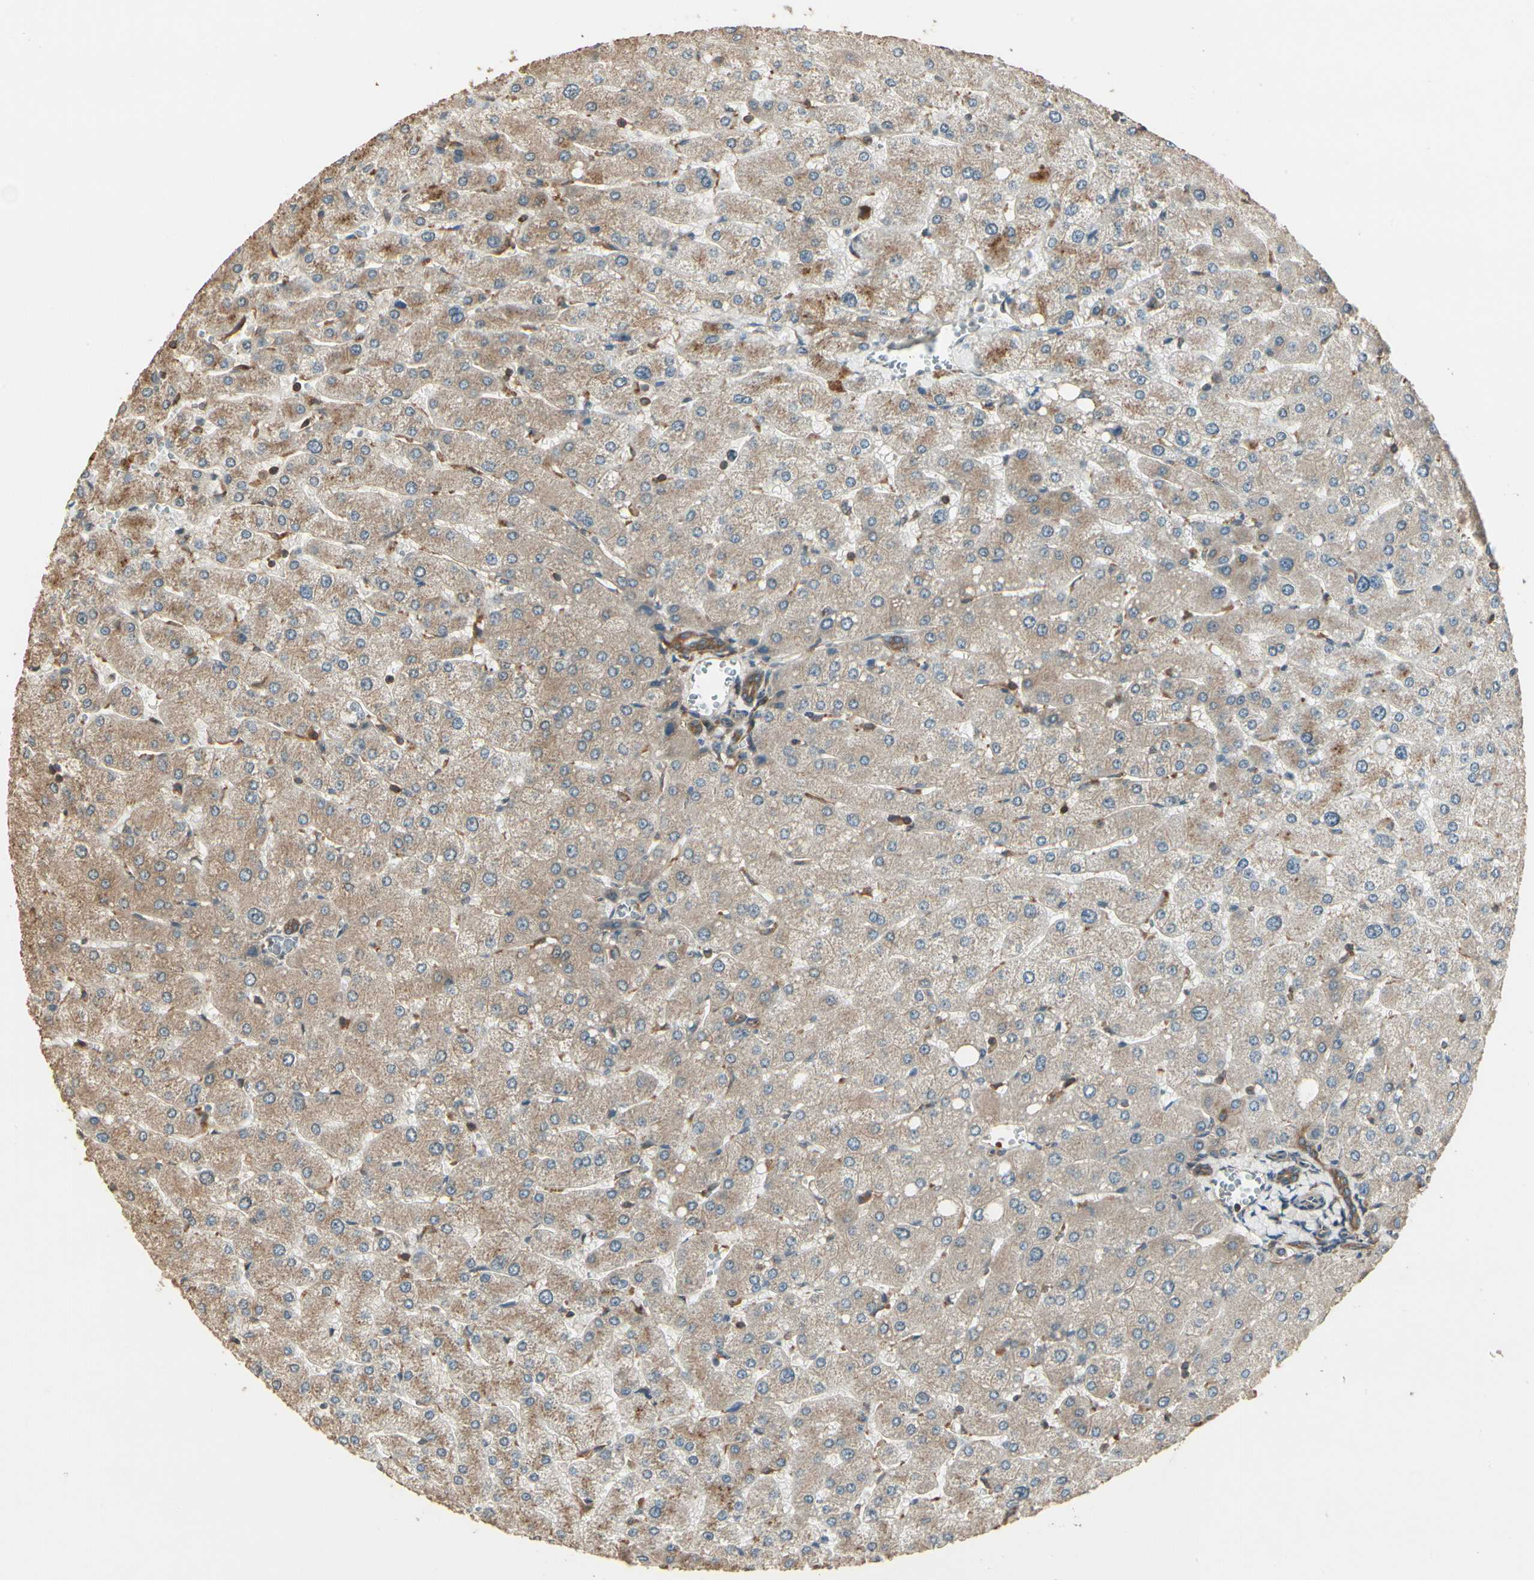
{"staining": {"intensity": "strong", "quantity": ">75%", "location": "cytoplasmic/membranous"}, "tissue": "liver", "cell_type": "Cholangiocytes", "image_type": "normal", "snomed": [{"axis": "morphology", "description": "Normal tissue, NOS"}, {"axis": "topography", "description": "Liver"}], "caption": "An IHC micrograph of unremarkable tissue is shown. Protein staining in brown shows strong cytoplasmic/membranous positivity in liver within cholangiocytes.", "gene": "CCT7", "patient": {"sex": "male", "age": 55}}